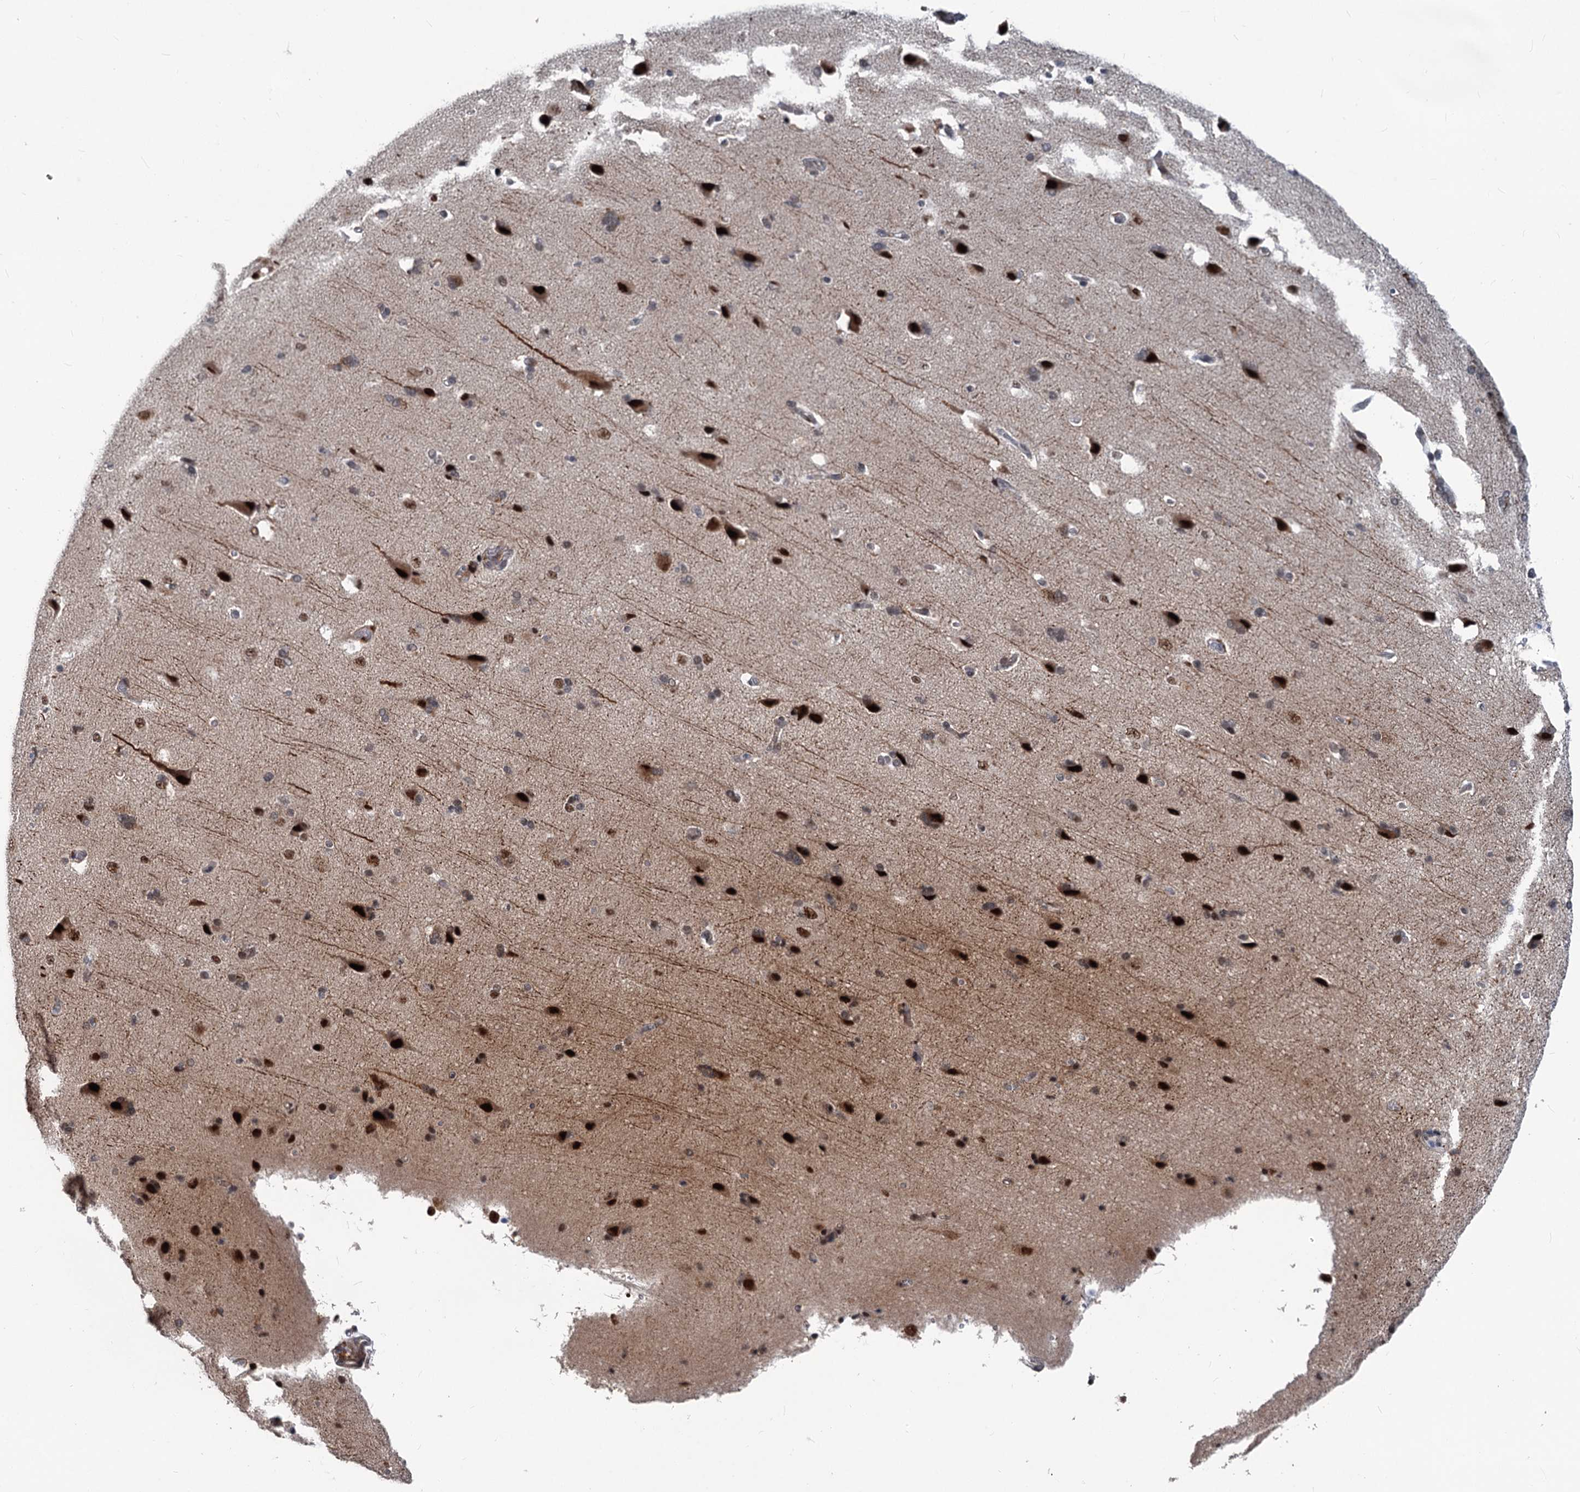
{"staining": {"intensity": "weak", "quantity": "25%-75%", "location": "nuclear"}, "tissue": "cerebral cortex", "cell_type": "Endothelial cells", "image_type": "normal", "snomed": [{"axis": "morphology", "description": "Normal tissue, NOS"}, {"axis": "topography", "description": "Cerebral cortex"}], "caption": "A low amount of weak nuclear expression is present in approximately 25%-75% of endothelial cells in benign cerebral cortex. The protein of interest is stained brown, and the nuclei are stained in blue (DAB IHC with brightfield microscopy, high magnification).", "gene": "PHF8", "patient": {"sex": "male", "age": 62}}